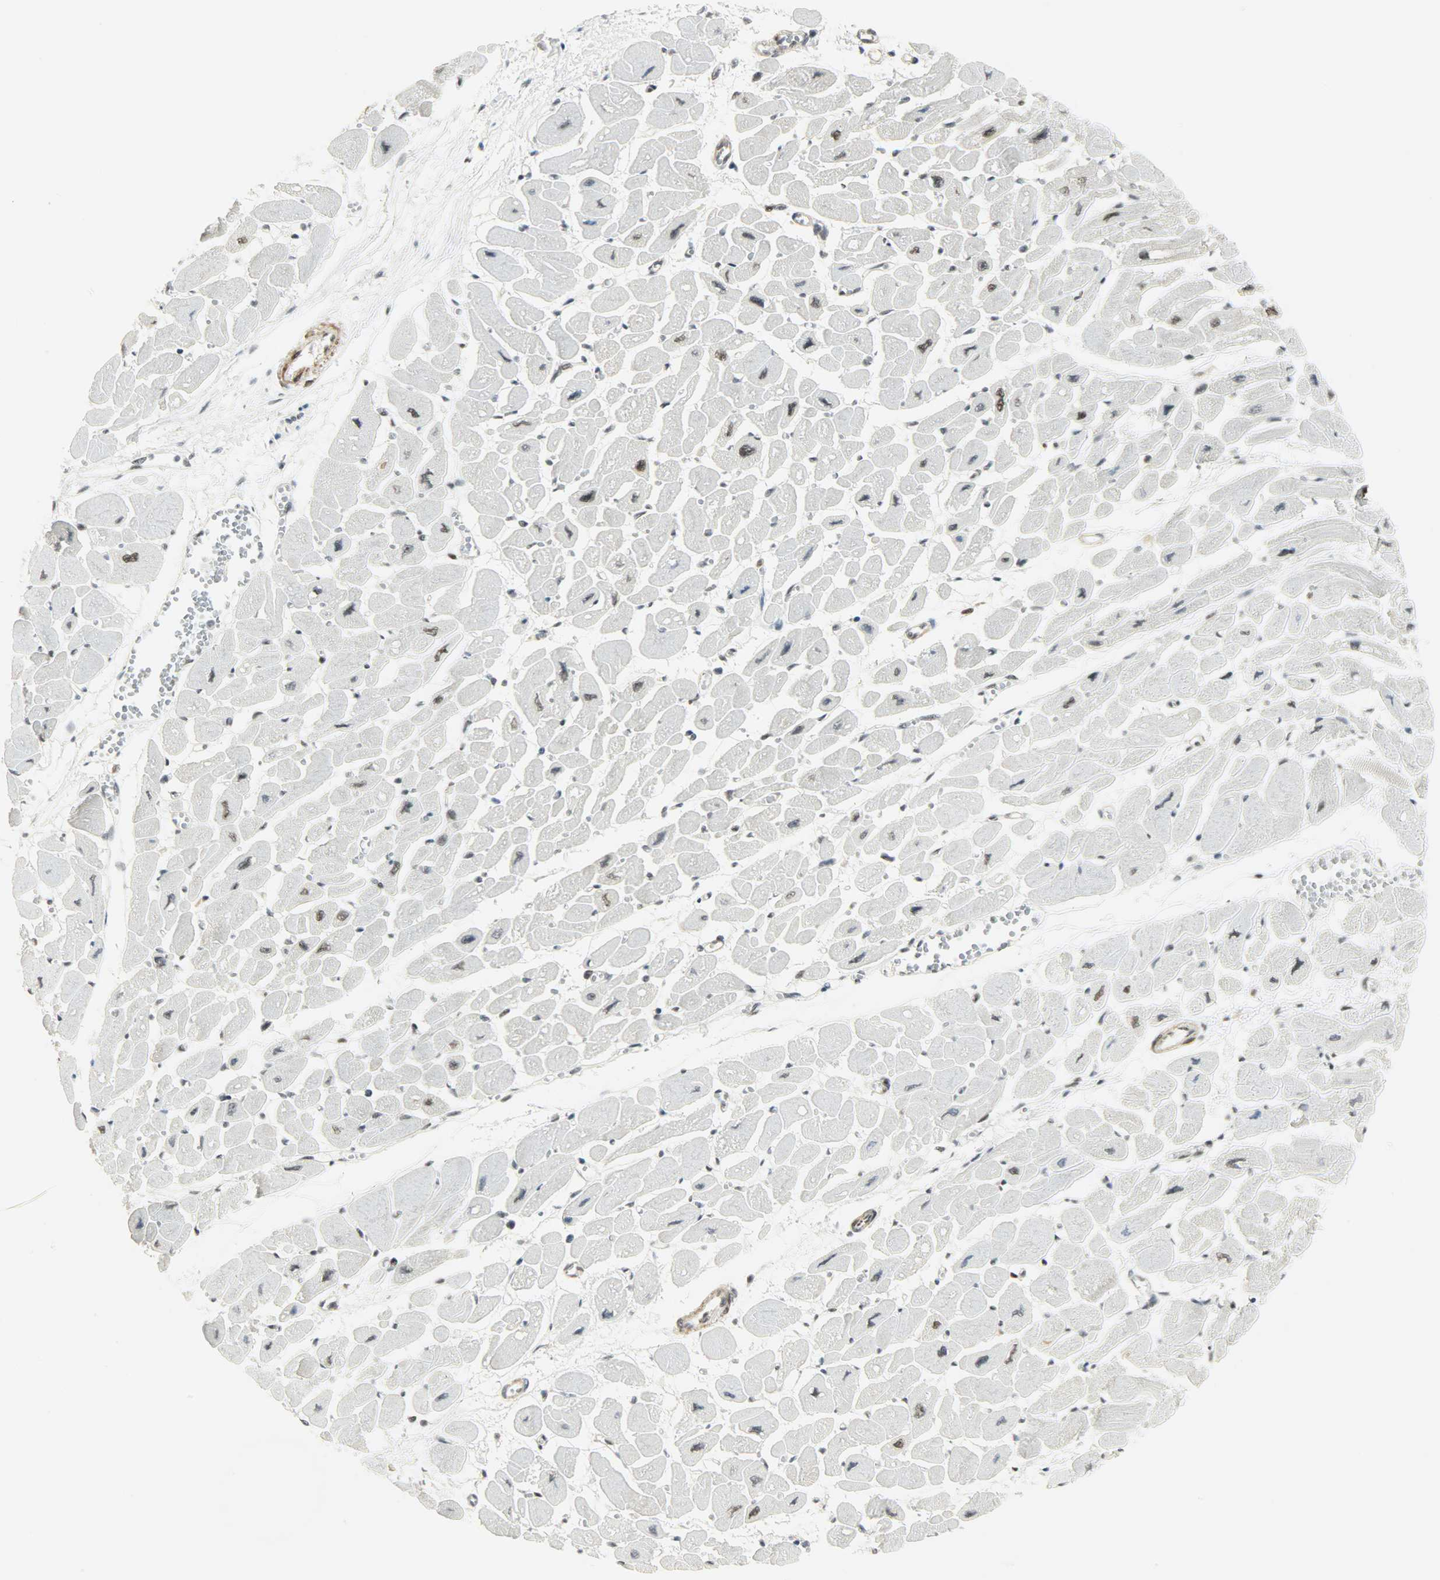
{"staining": {"intensity": "moderate", "quantity": ">75%", "location": "nuclear"}, "tissue": "heart muscle", "cell_type": "Cardiomyocytes", "image_type": "normal", "snomed": [{"axis": "morphology", "description": "Normal tissue, NOS"}, {"axis": "topography", "description": "Heart"}], "caption": "The immunohistochemical stain highlights moderate nuclear staining in cardiomyocytes of unremarkable heart muscle. The protein is stained brown, and the nuclei are stained in blue (DAB (3,3'-diaminobenzidine) IHC with brightfield microscopy, high magnification).", "gene": "SUGP1", "patient": {"sex": "female", "age": 54}}